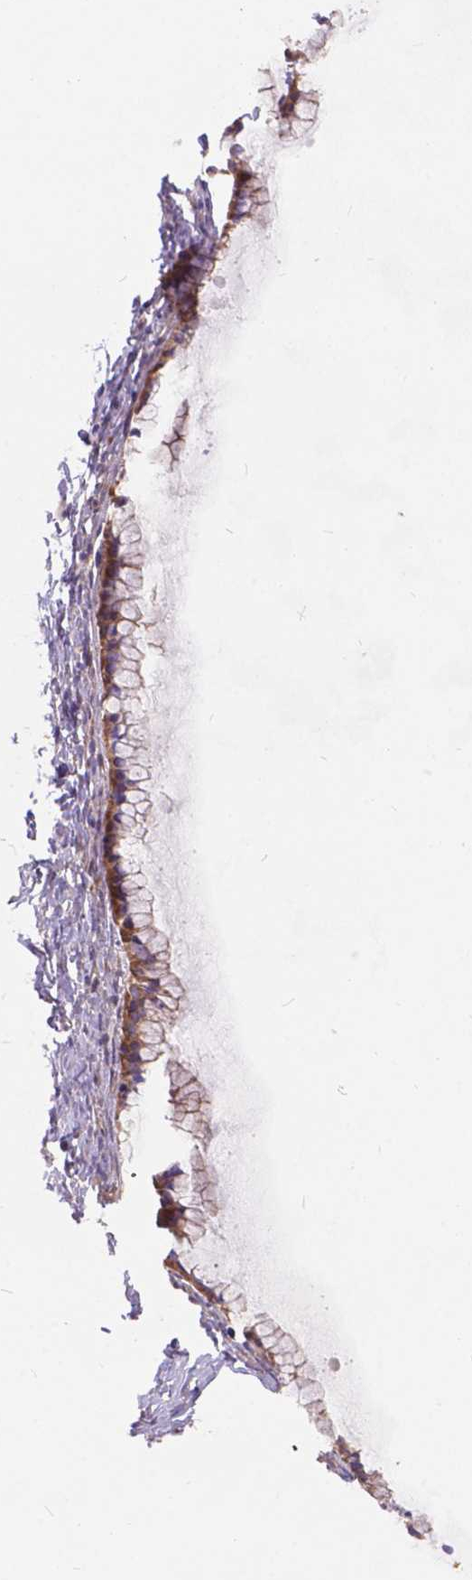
{"staining": {"intensity": "moderate", "quantity": "25%-75%", "location": "cytoplasmic/membranous"}, "tissue": "ovarian cancer", "cell_type": "Tumor cells", "image_type": "cancer", "snomed": [{"axis": "morphology", "description": "Cystadenocarcinoma, mucinous, NOS"}, {"axis": "topography", "description": "Ovary"}], "caption": "Immunohistochemical staining of human ovarian cancer (mucinous cystadenocarcinoma) reveals medium levels of moderate cytoplasmic/membranous protein staining in approximately 25%-75% of tumor cells. (DAB (3,3'-diaminobenzidine) = brown stain, brightfield microscopy at high magnification).", "gene": "ARAP1", "patient": {"sex": "female", "age": 41}}